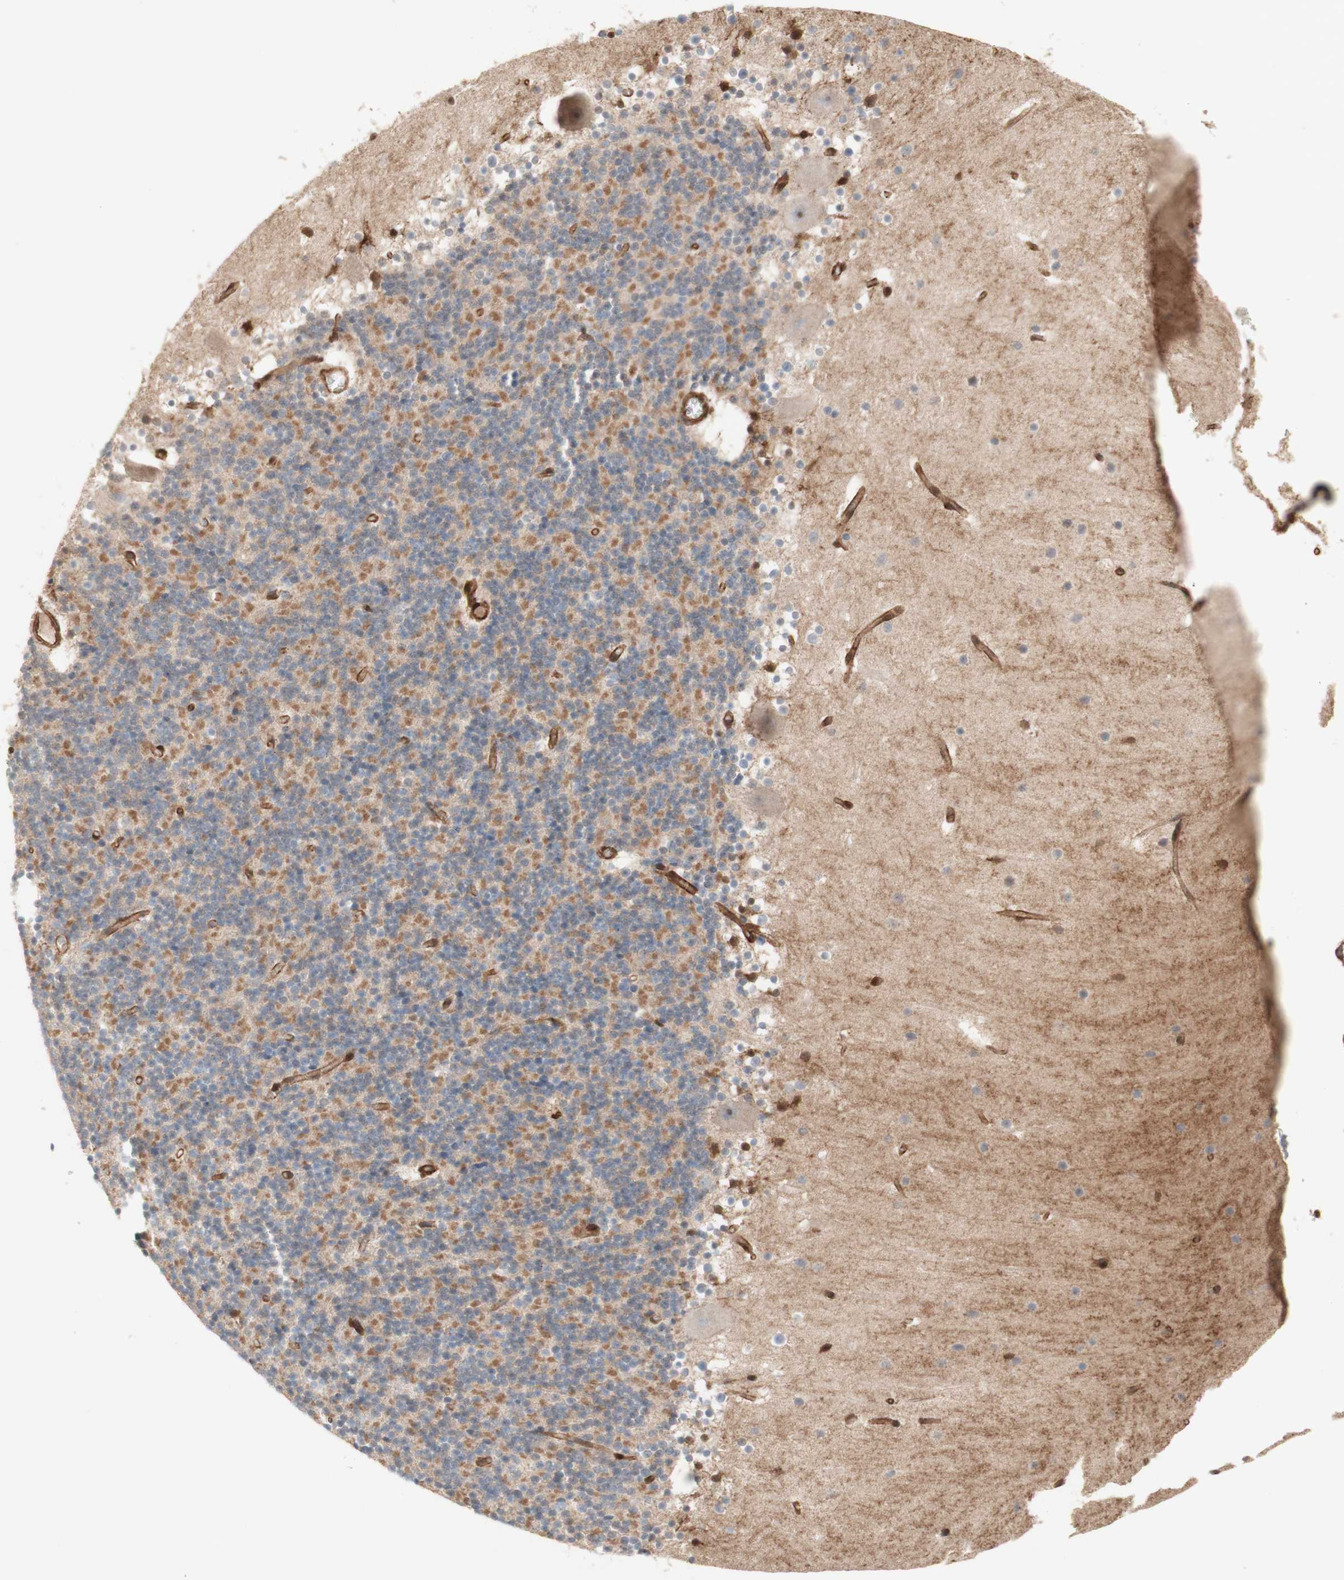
{"staining": {"intensity": "moderate", "quantity": ">75%", "location": "cytoplasmic/membranous"}, "tissue": "cerebellum", "cell_type": "Cells in granular layer", "image_type": "normal", "snomed": [{"axis": "morphology", "description": "Normal tissue, NOS"}, {"axis": "topography", "description": "Cerebellum"}], "caption": "Cells in granular layer demonstrate medium levels of moderate cytoplasmic/membranous expression in approximately >75% of cells in unremarkable human cerebellum.", "gene": "CNN3", "patient": {"sex": "male", "age": 45}}